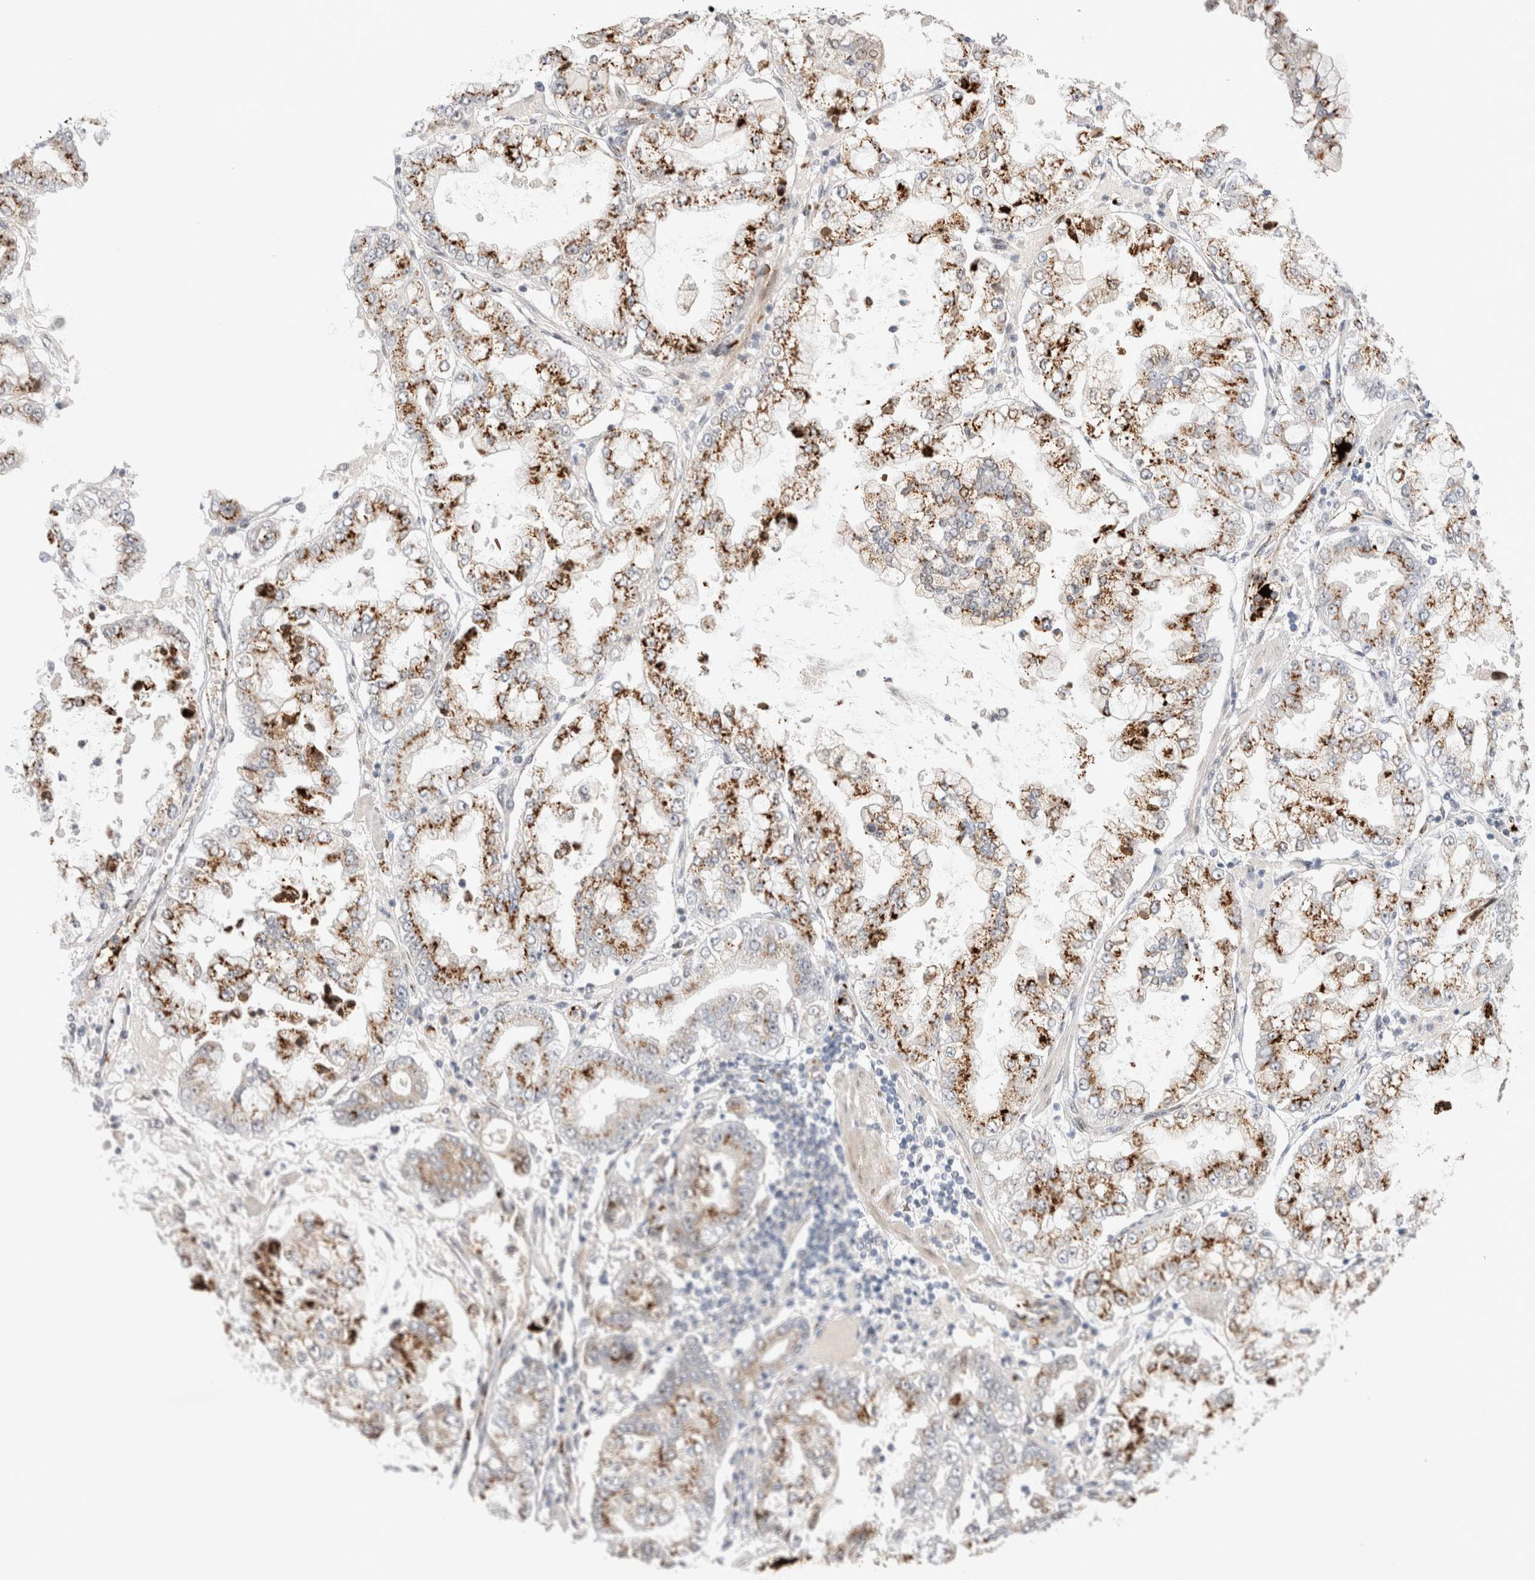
{"staining": {"intensity": "strong", "quantity": ">75%", "location": "cytoplasmic/membranous"}, "tissue": "stomach cancer", "cell_type": "Tumor cells", "image_type": "cancer", "snomed": [{"axis": "morphology", "description": "Adenocarcinoma, NOS"}, {"axis": "topography", "description": "Stomach"}], "caption": "Tumor cells display high levels of strong cytoplasmic/membranous positivity in about >75% of cells in stomach adenocarcinoma.", "gene": "VPS28", "patient": {"sex": "male", "age": 76}}